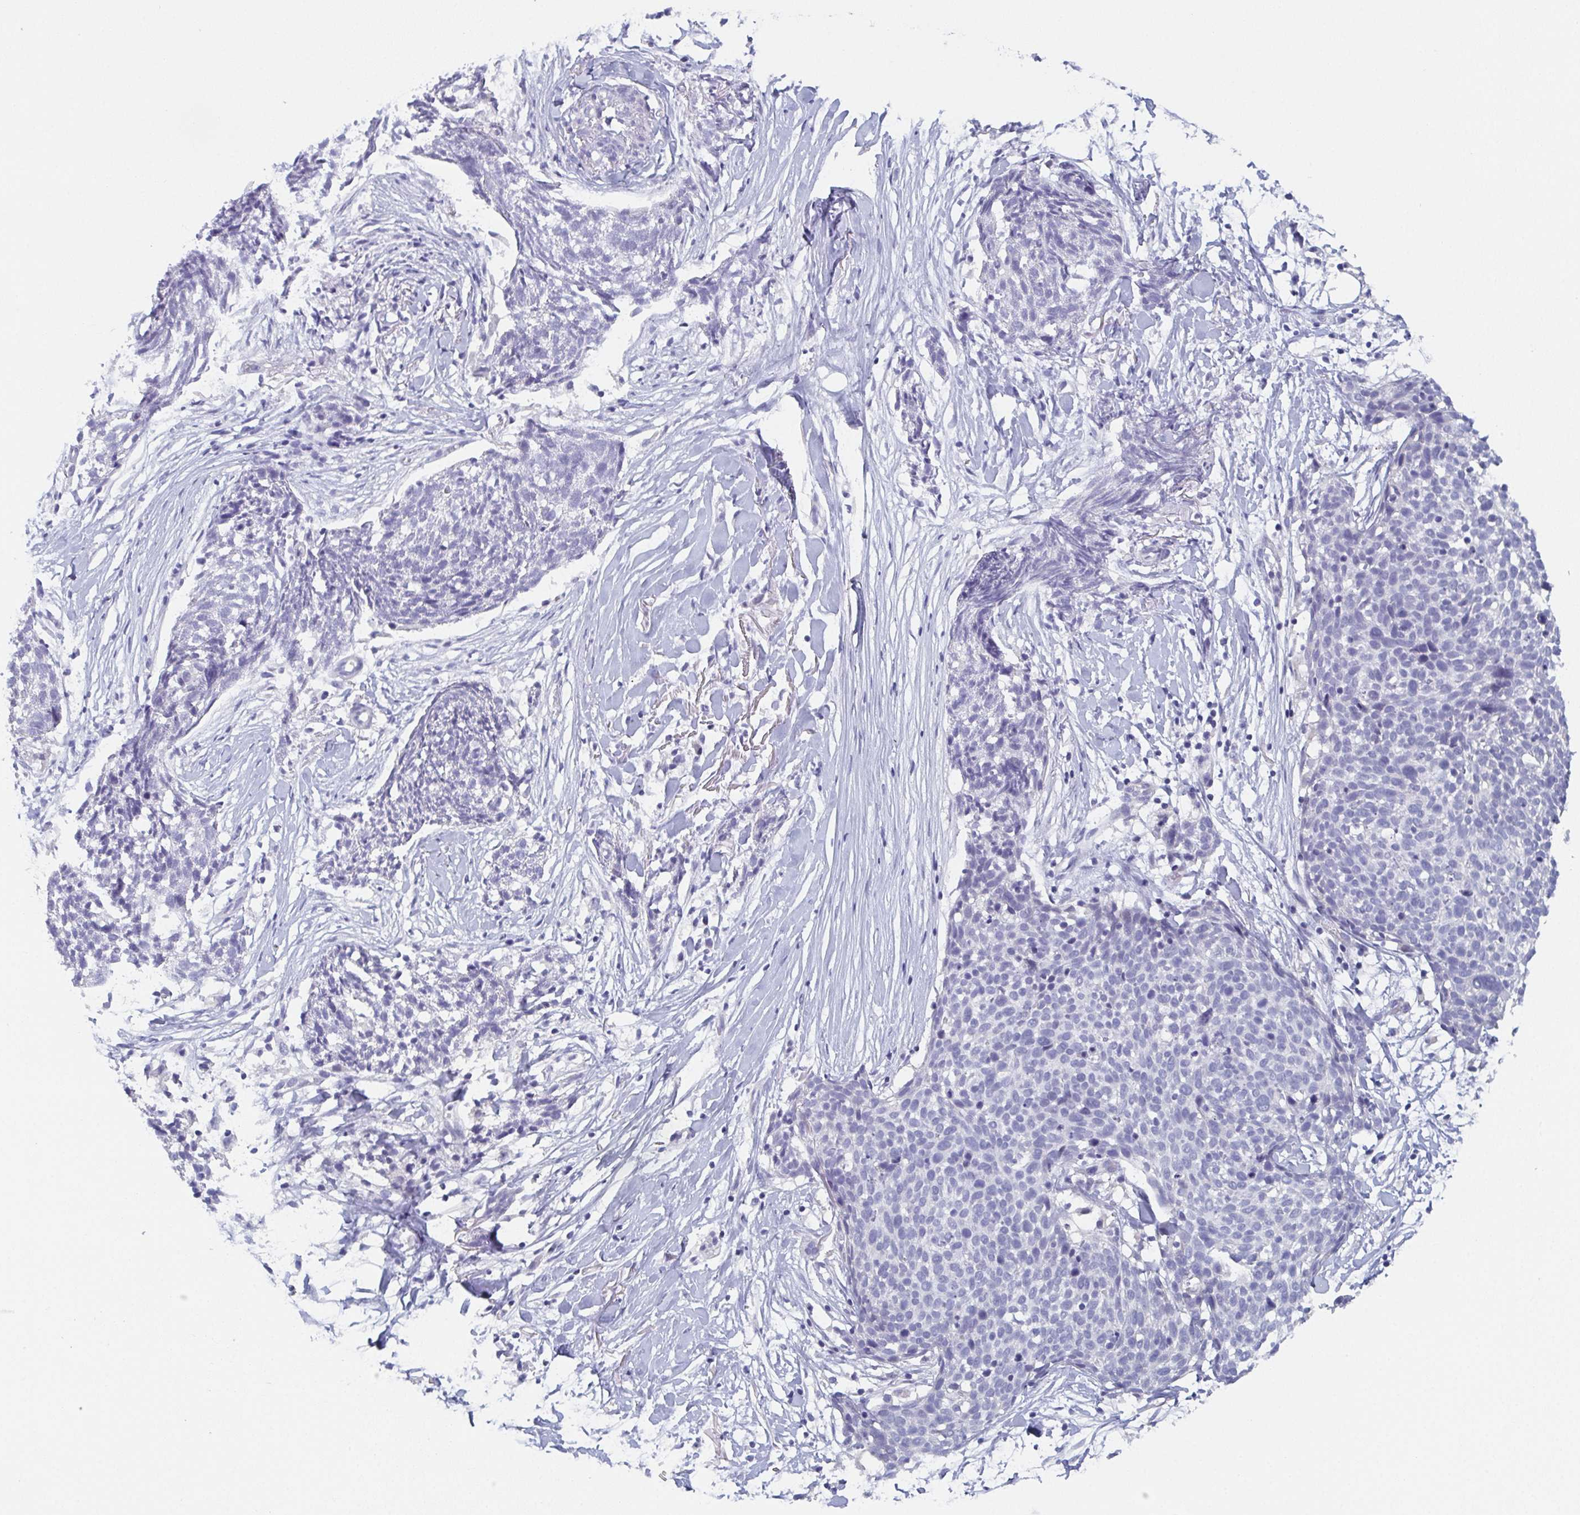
{"staining": {"intensity": "negative", "quantity": "none", "location": "none"}, "tissue": "skin cancer", "cell_type": "Tumor cells", "image_type": "cancer", "snomed": [{"axis": "morphology", "description": "Squamous cell carcinoma, NOS"}, {"axis": "topography", "description": "Skin"}, {"axis": "topography", "description": "Vulva"}], "caption": "Tumor cells show no significant protein staining in skin cancer (squamous cell carcinoma).", "gene": "DYDC2", "patient": {"sex": "female", "age": 75}}